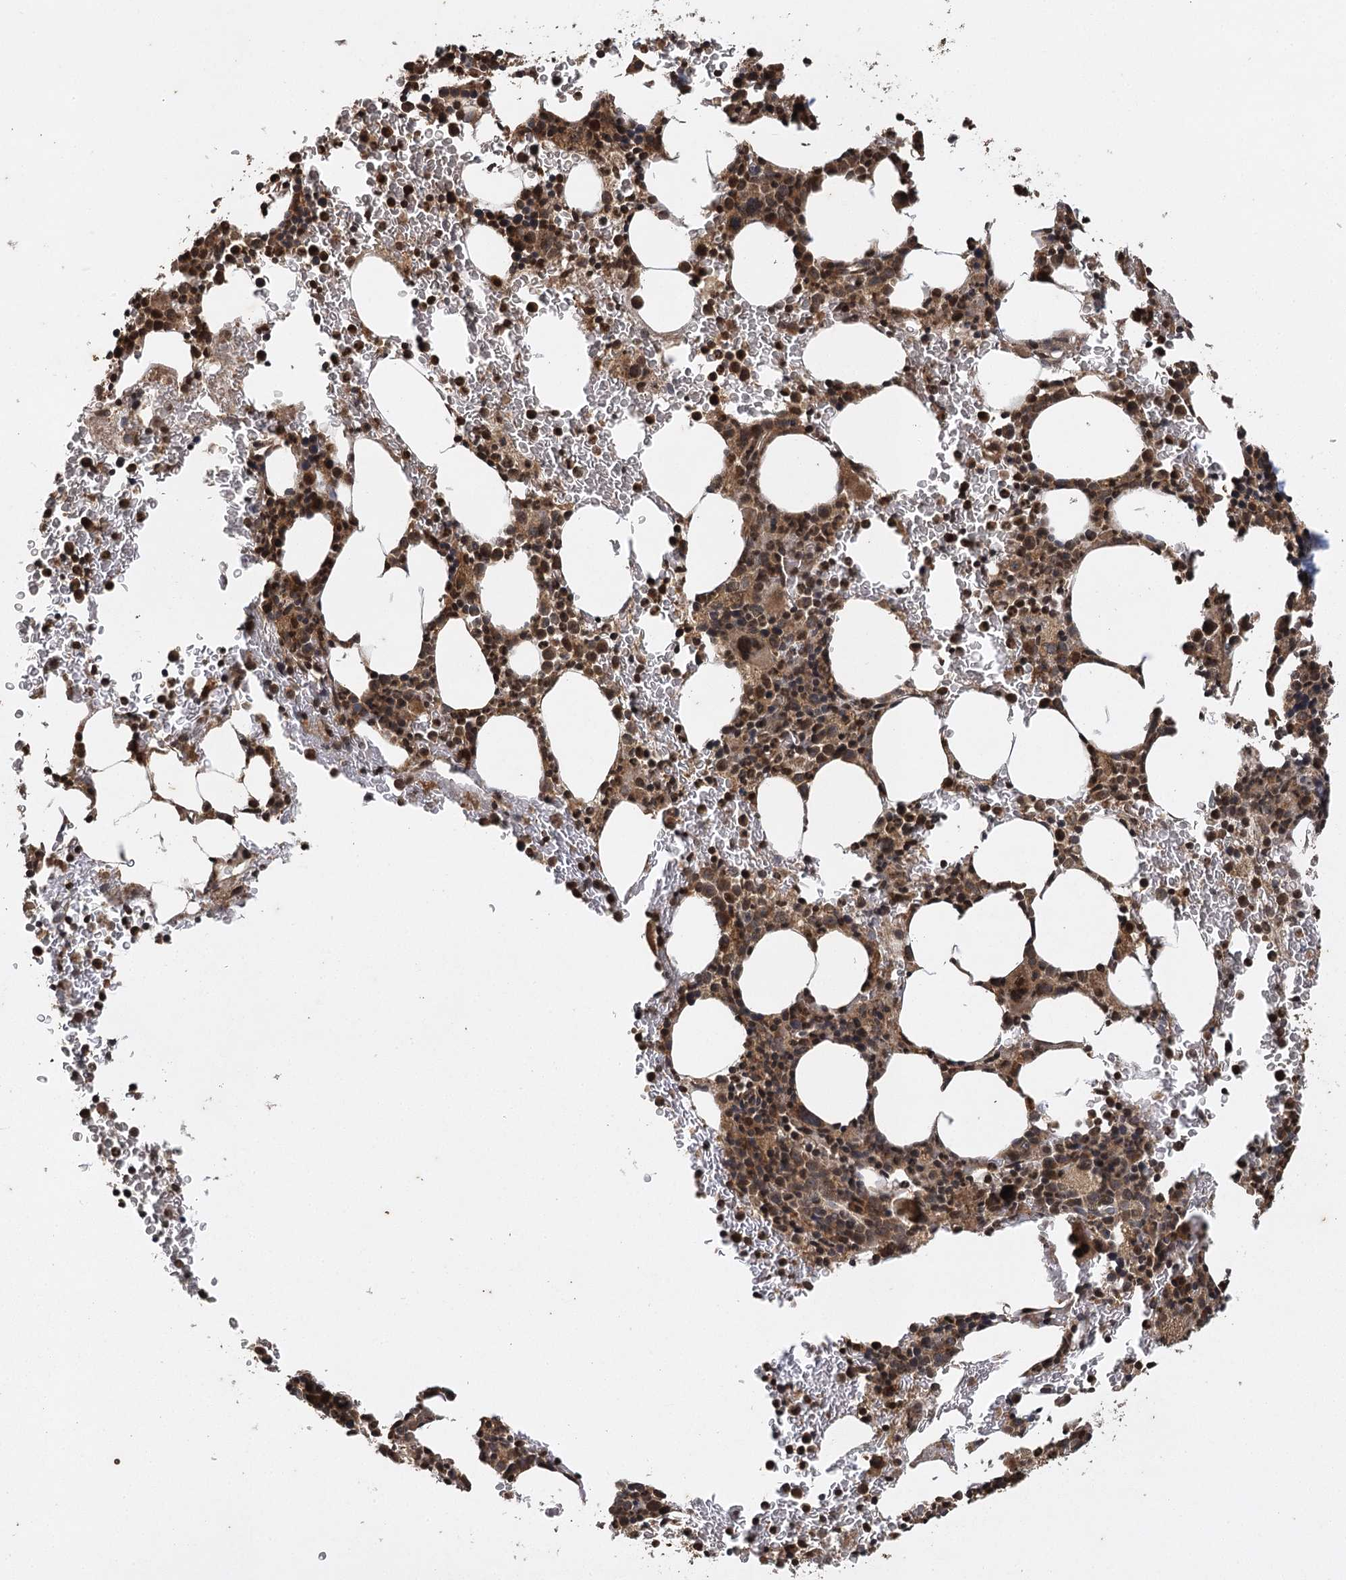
{"staining": {"intensity": "strong", "quantity": ">75%", "location": "cytoplasmic/membranous,nuclear"}, "tissue": "bone marrow", "cell_type": "Hematopoietic cells", "image_type": "normal", "snomed": [{"axis": "morphology", "description": "Normal tissue, NOS"}, {"axis": "topography", "description": "Bone marrow"}], "caption": "Strong cytoplasmic/membranous,nuclear positivity is appreciated in about >75% of hematopoietic cells in benign bone marrow. (brown staining indicates protein expression, while blue staining denotes nuclei).", "gene": "IL11RA", "patient": {"sex": "male", "age": 79}}